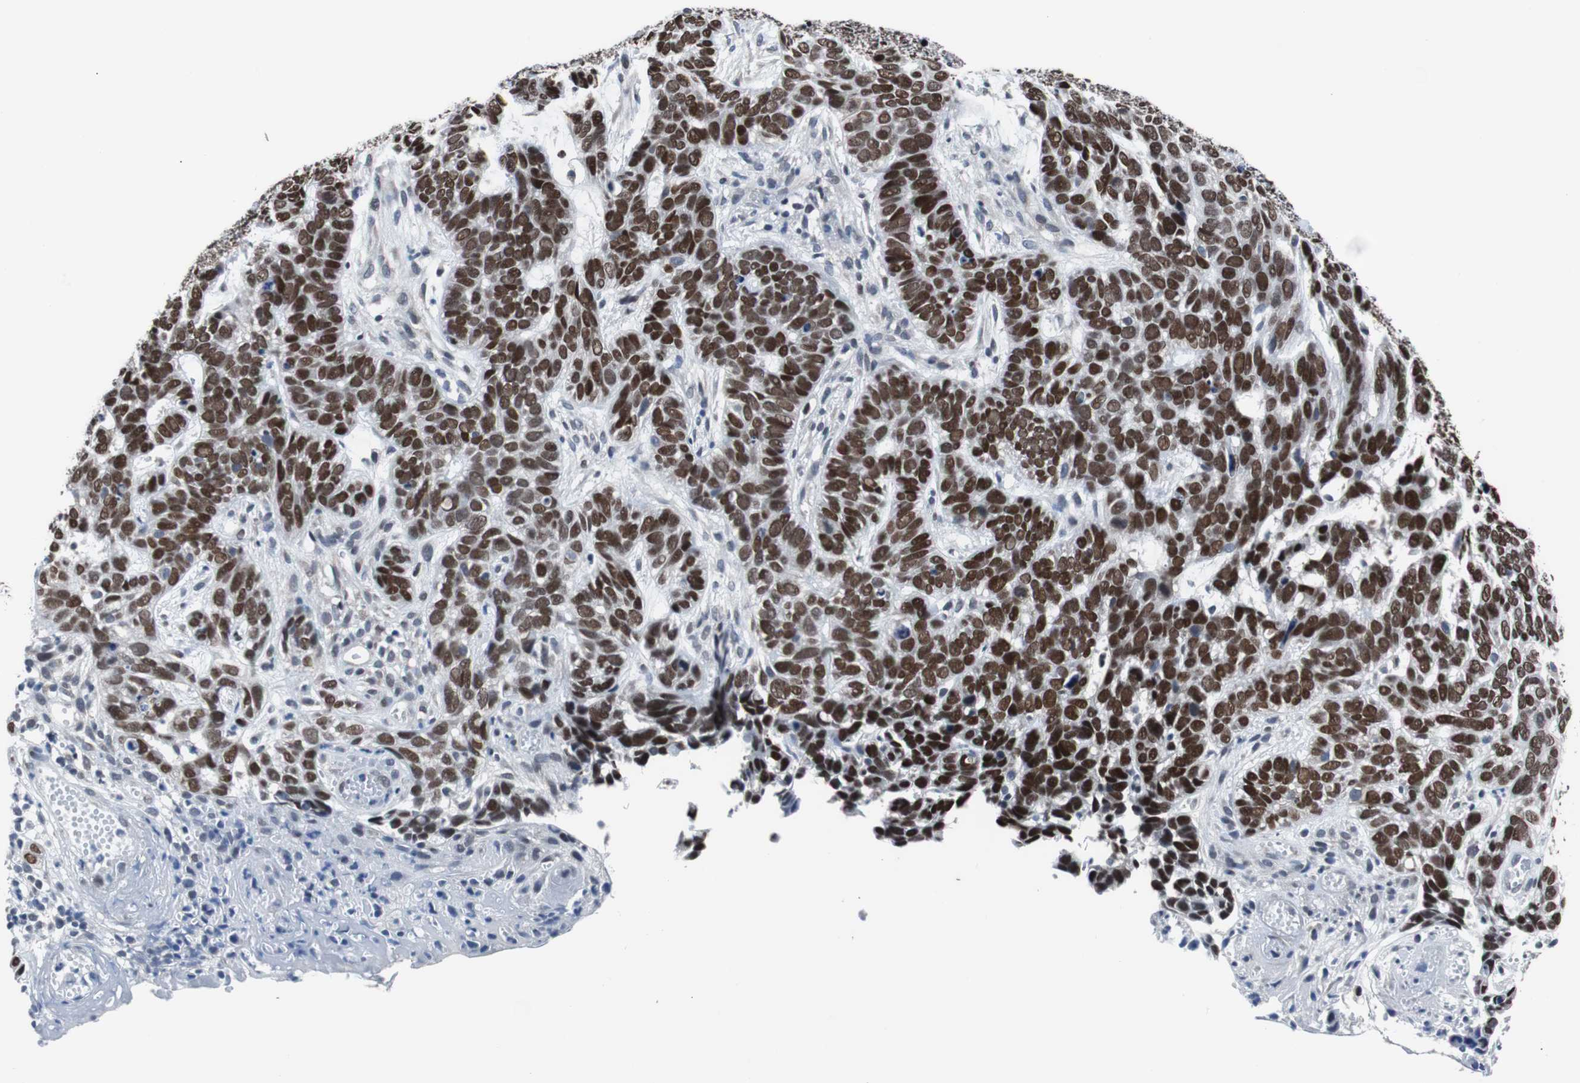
{"staining": {"intensity": "strong", "quantity": ">75%", "location": "nuclear"}, "tissue": "skin cancer", "cell_type": "Tumor cells", "image_type": "cancer", "snomed": [{"axis": "morphology", "description": "Basal cell carcinoma"}, {"axis": "topography", "description": "Skin"}], "caption": "Immunohistochemical staining of human skin basal cell carcinoma shows strong nuclear protein expression in about >75% of tumor cells.", "gene": "TP63", "patient": {"sex": "male", "age": 87}}